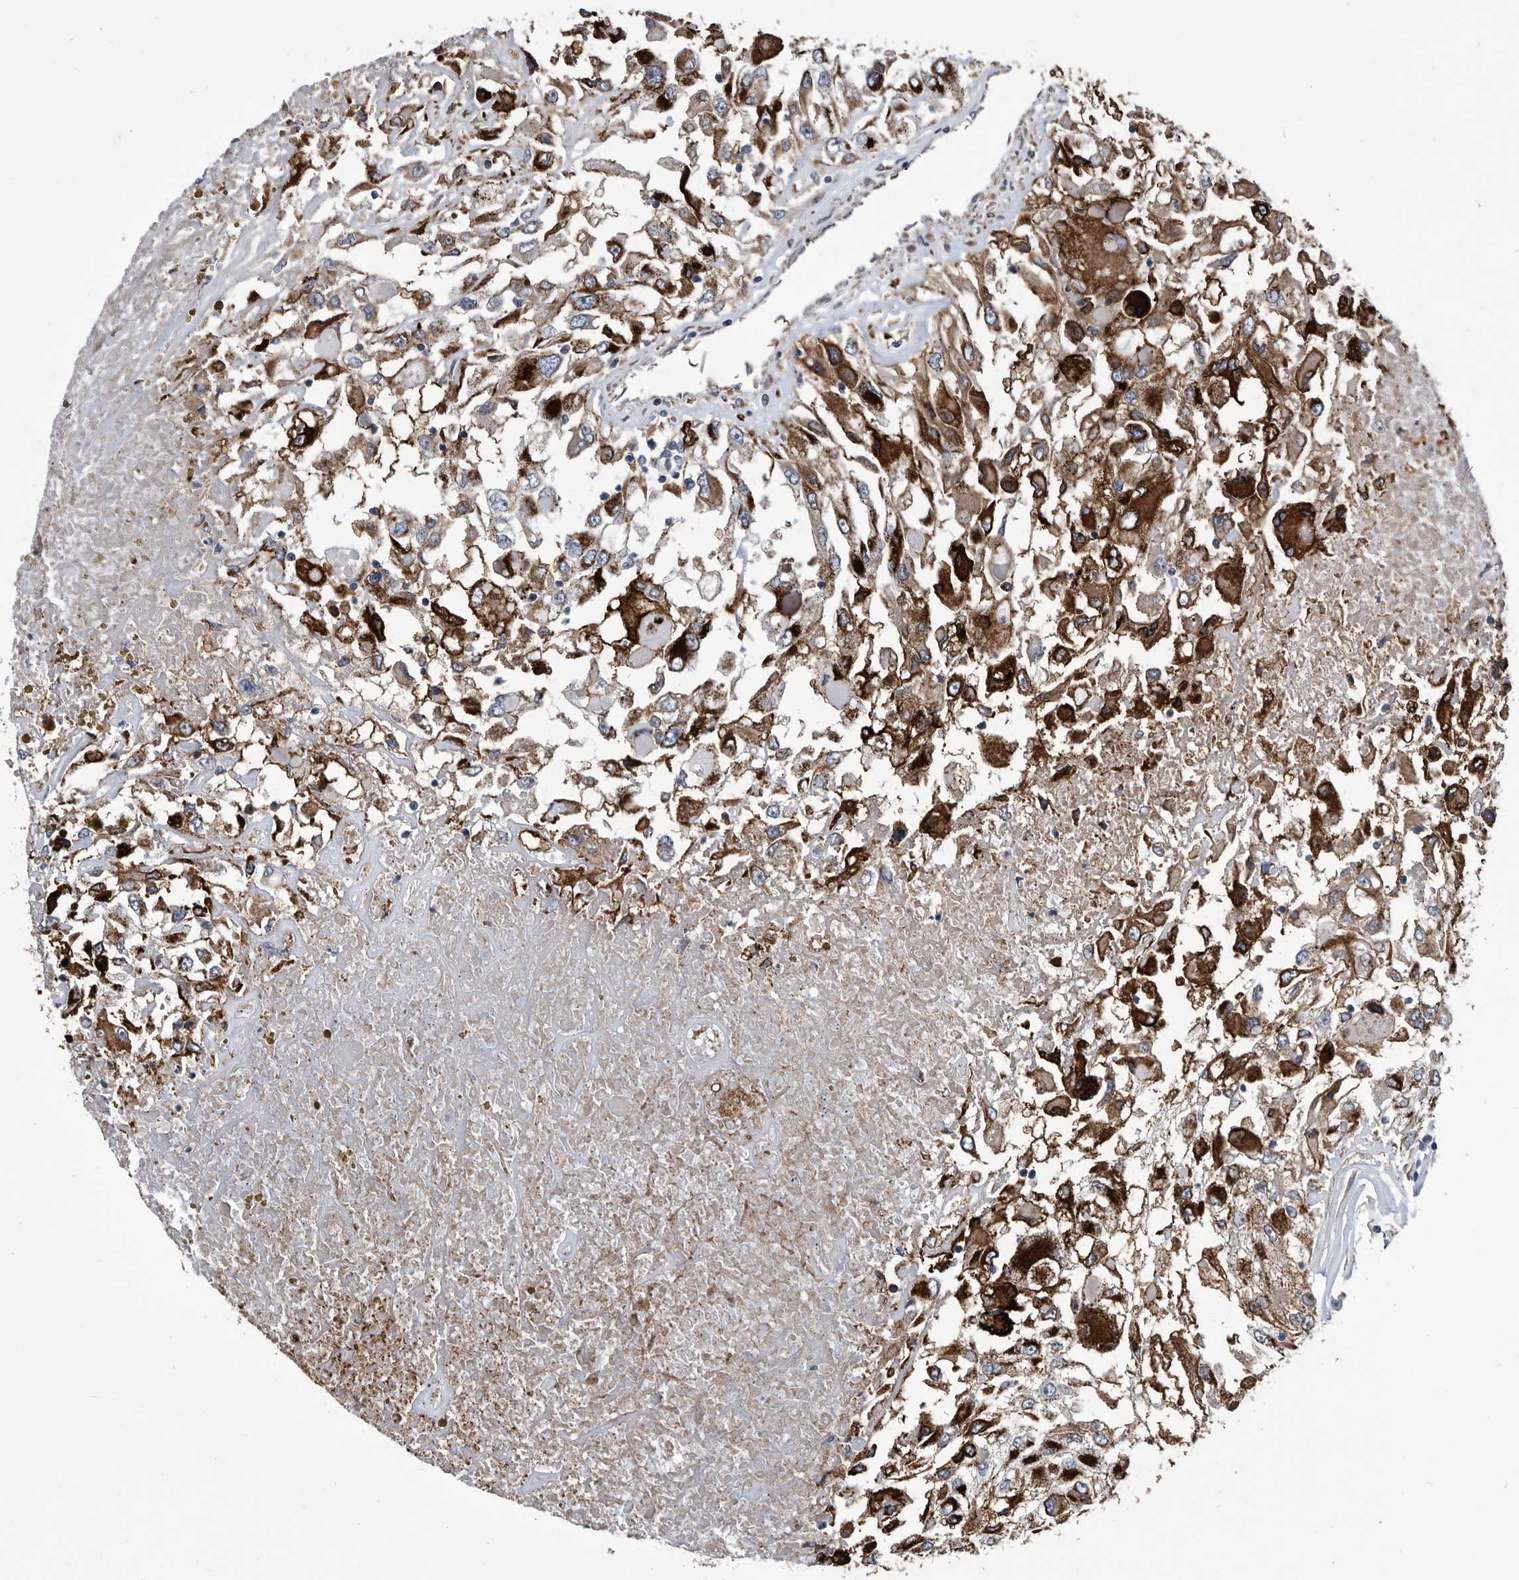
{"staining": {"intensity": "strong", "quantity": ">75%", "location": "cytoplasmic/membranous"}, "tissue": "renal cancer", "cell_type": "Tumor cells", "image_type": "cancer", "snomed": [{"axis": "morphology", "description": "Adenocarcinoma, NOS"}, {"axis": "topography", "description": "Kidney"}], "caption": "Immunohistochemical staining of renal adenocarcinoma displays strong cytoplasmic/membranous protein staining in about >75% of tumor cells. (IHC, brightfield microscopy, high magnification).", "gene": "BAIAP3", "patient": {"sex": "female", "age": 52}}